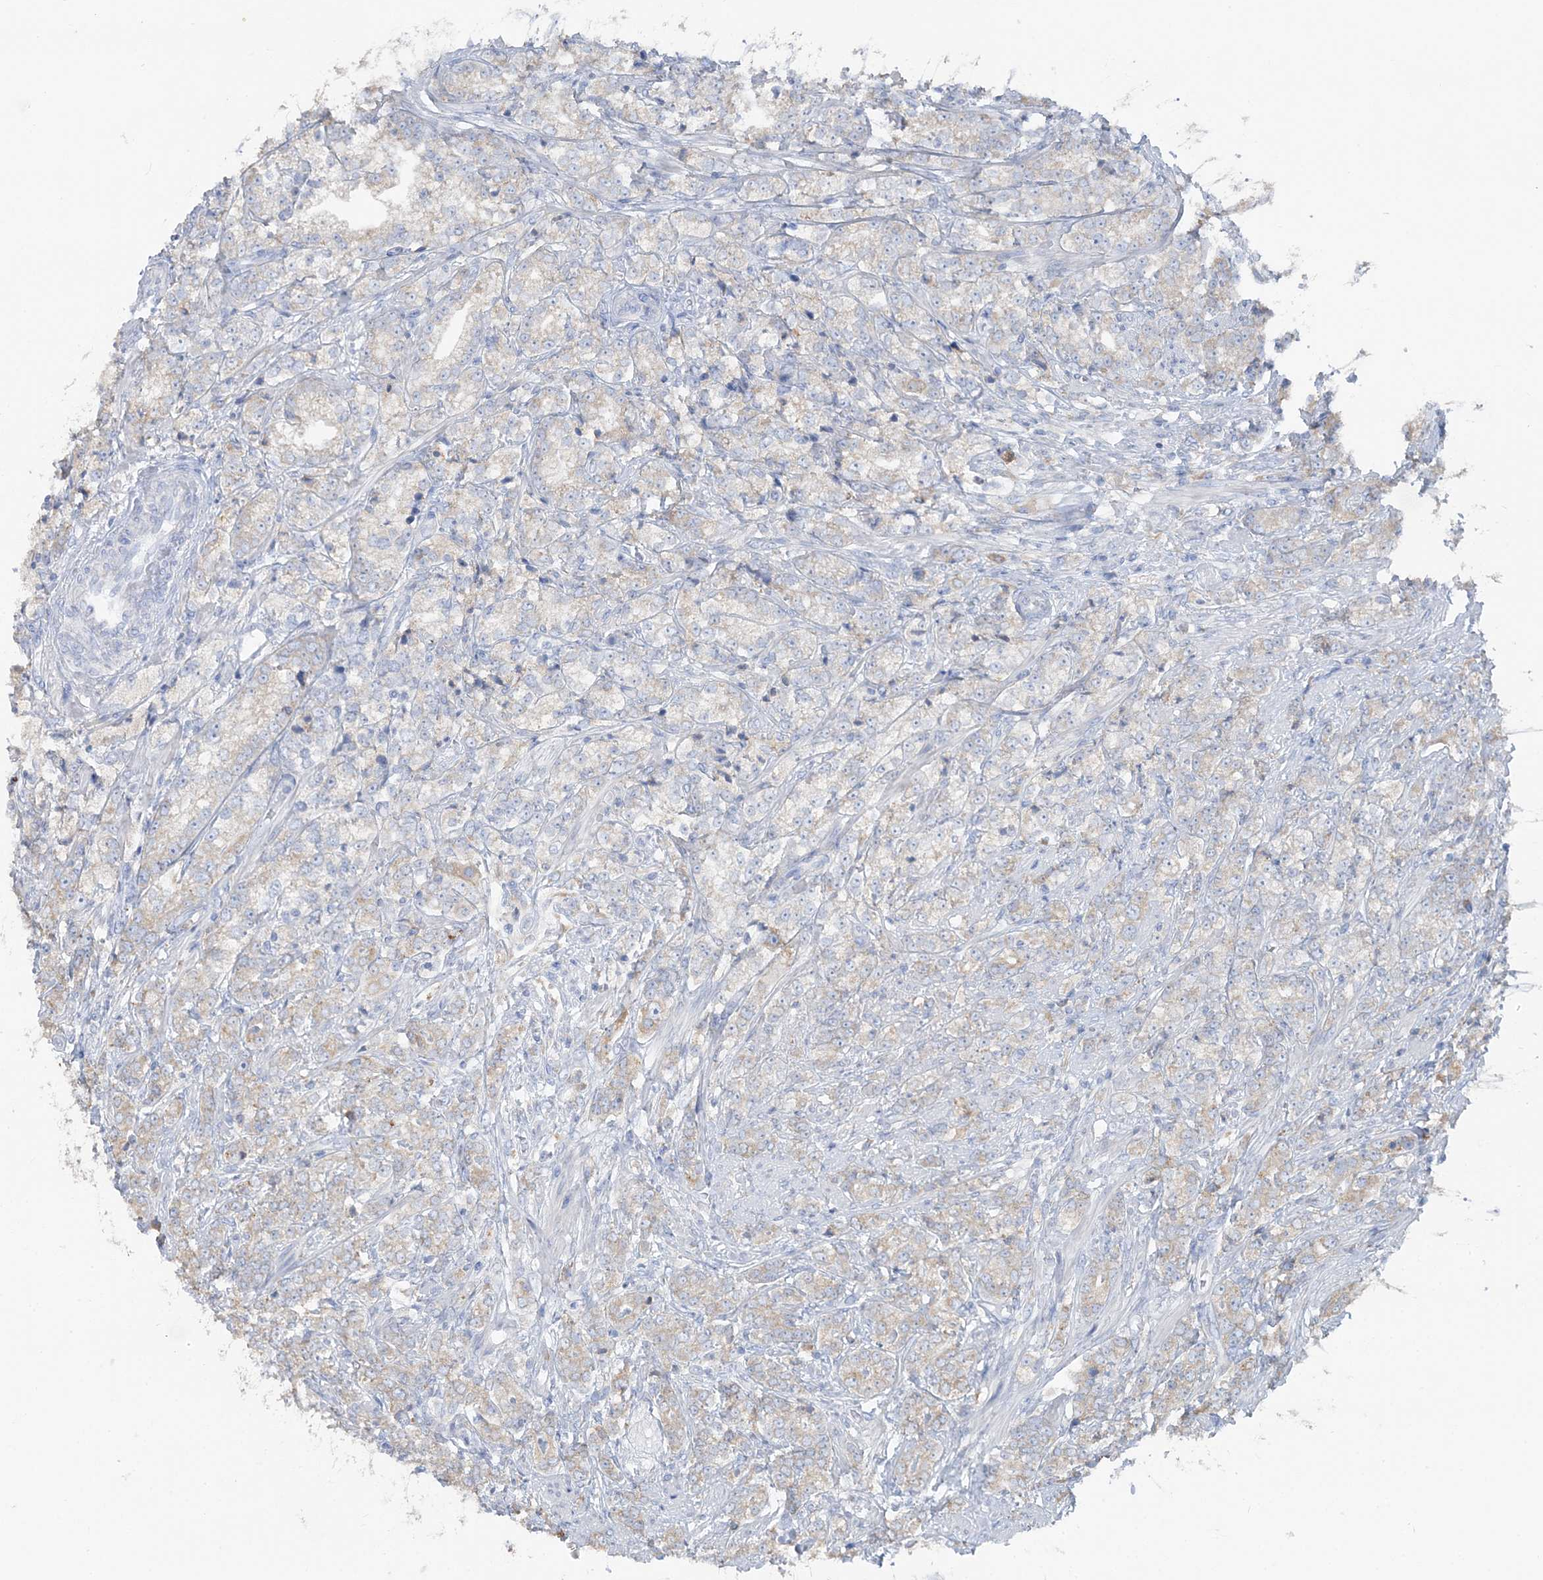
{"staining": {"intensity": "negative", "quantity": "none", "location": "none"}, "tissue": "prostate cancer", "cell_type": "Tumor cells", "image_type": "cancer", "snomed": [{"axis": "morphology", "description": "Adenocarcinoma, High grade"}, {"axis": "topography", "description": "Prostate"}], "caption": "This is an IHC photomicrograph of human prostate cancer (high-grade adenocarcinoma). There is no expression in tumor cells.", "gene": "TBC1D5", "patient": {"sex": "male", "age": 69}}